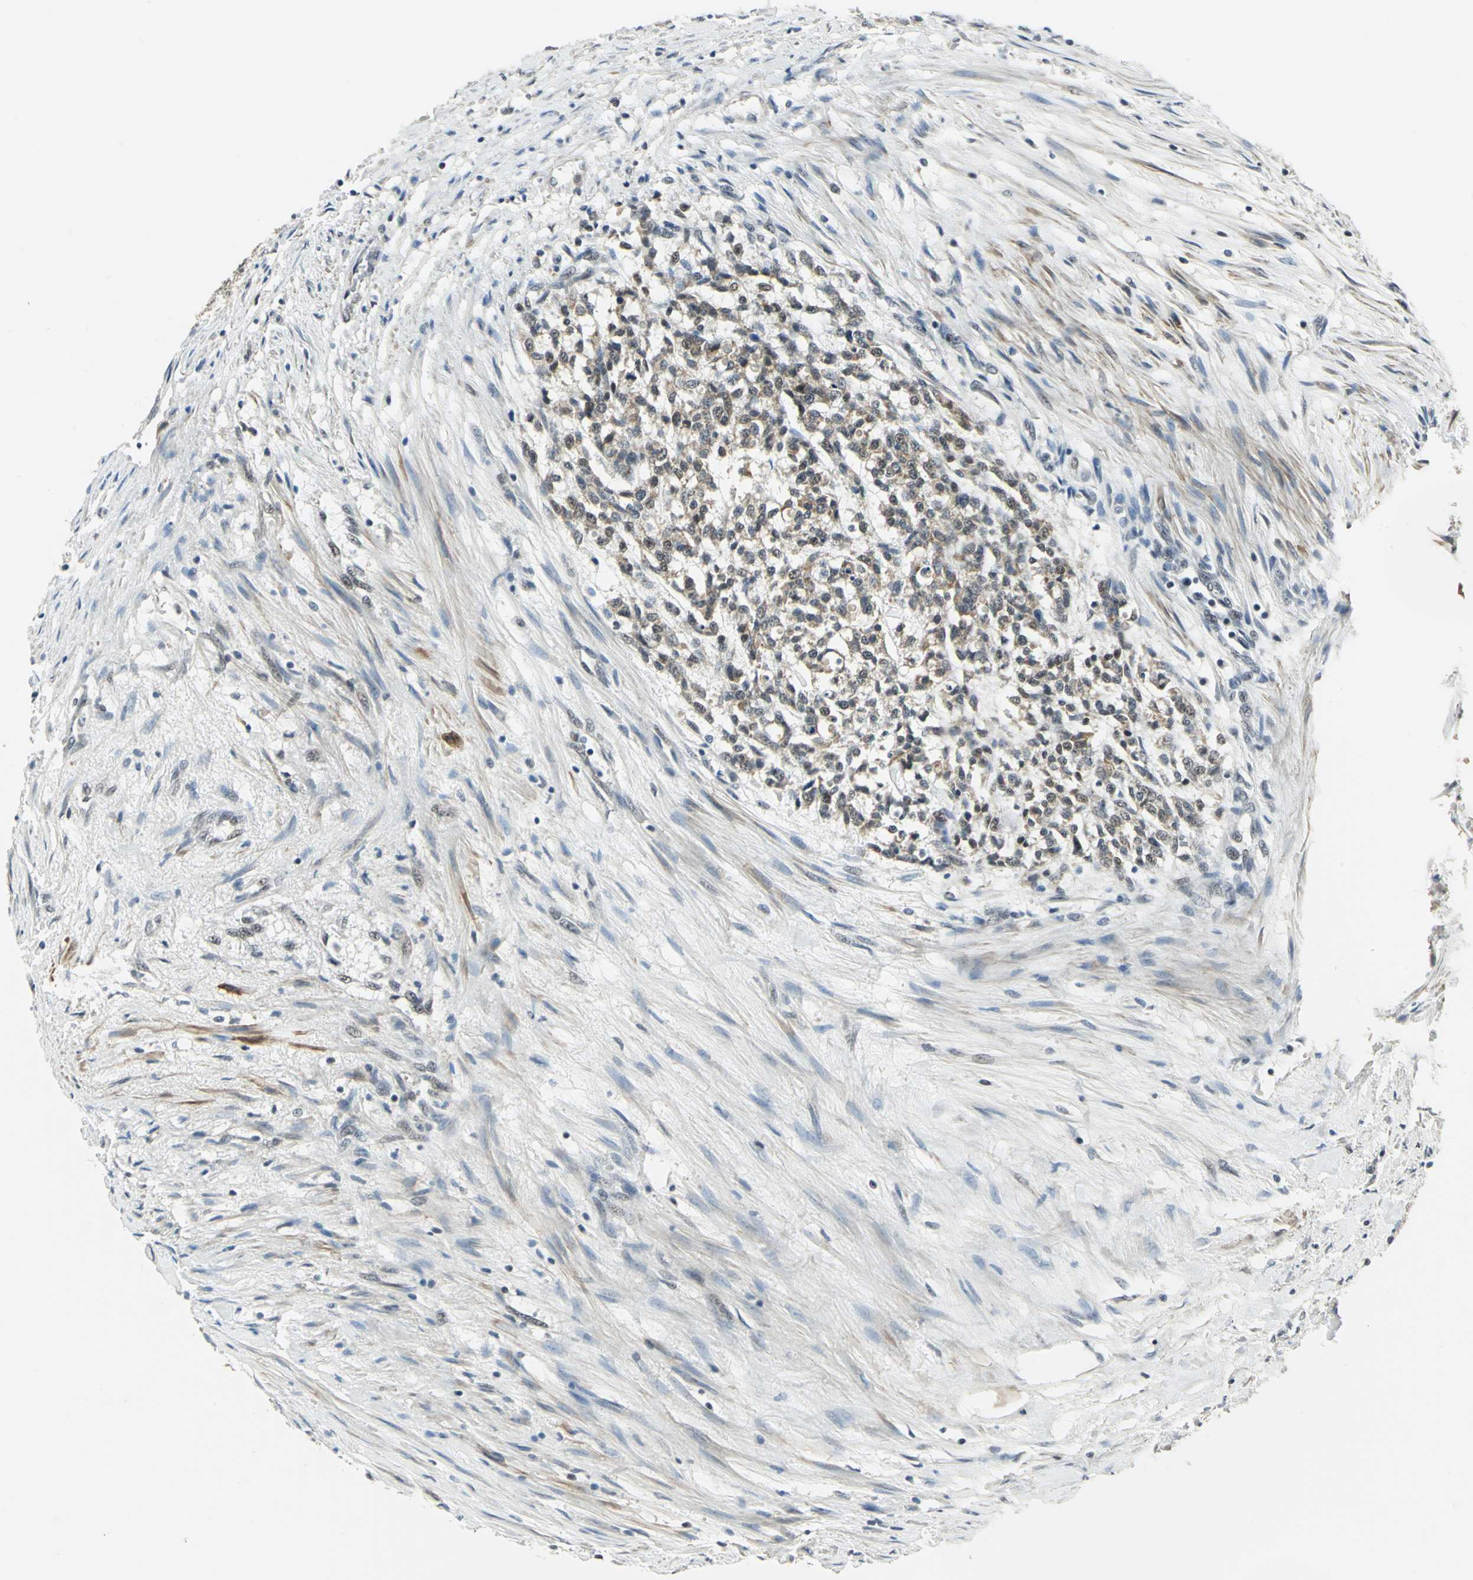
{"staining": {"intensity": "weak", "quantity": "25%-75%", "location": "cytoplasmic/membranous,nuclear"}, "tissue": "testis cancer", "cell_type": "Tumor cells", "image_type": "cancer", "snomed": [{"axis": "morphology", "description": "Seminoma, NOS"}, {"axis": "topography", "description": "Testis"}], "caption": "This is a photomicrograph of IHC staining of testis cancer, which shows weak positivity in the cytoplasmic/membranous and nuclear of tumor cells.", "gene": "MTA1", "patient": {"sex": "male", "age": 59}}